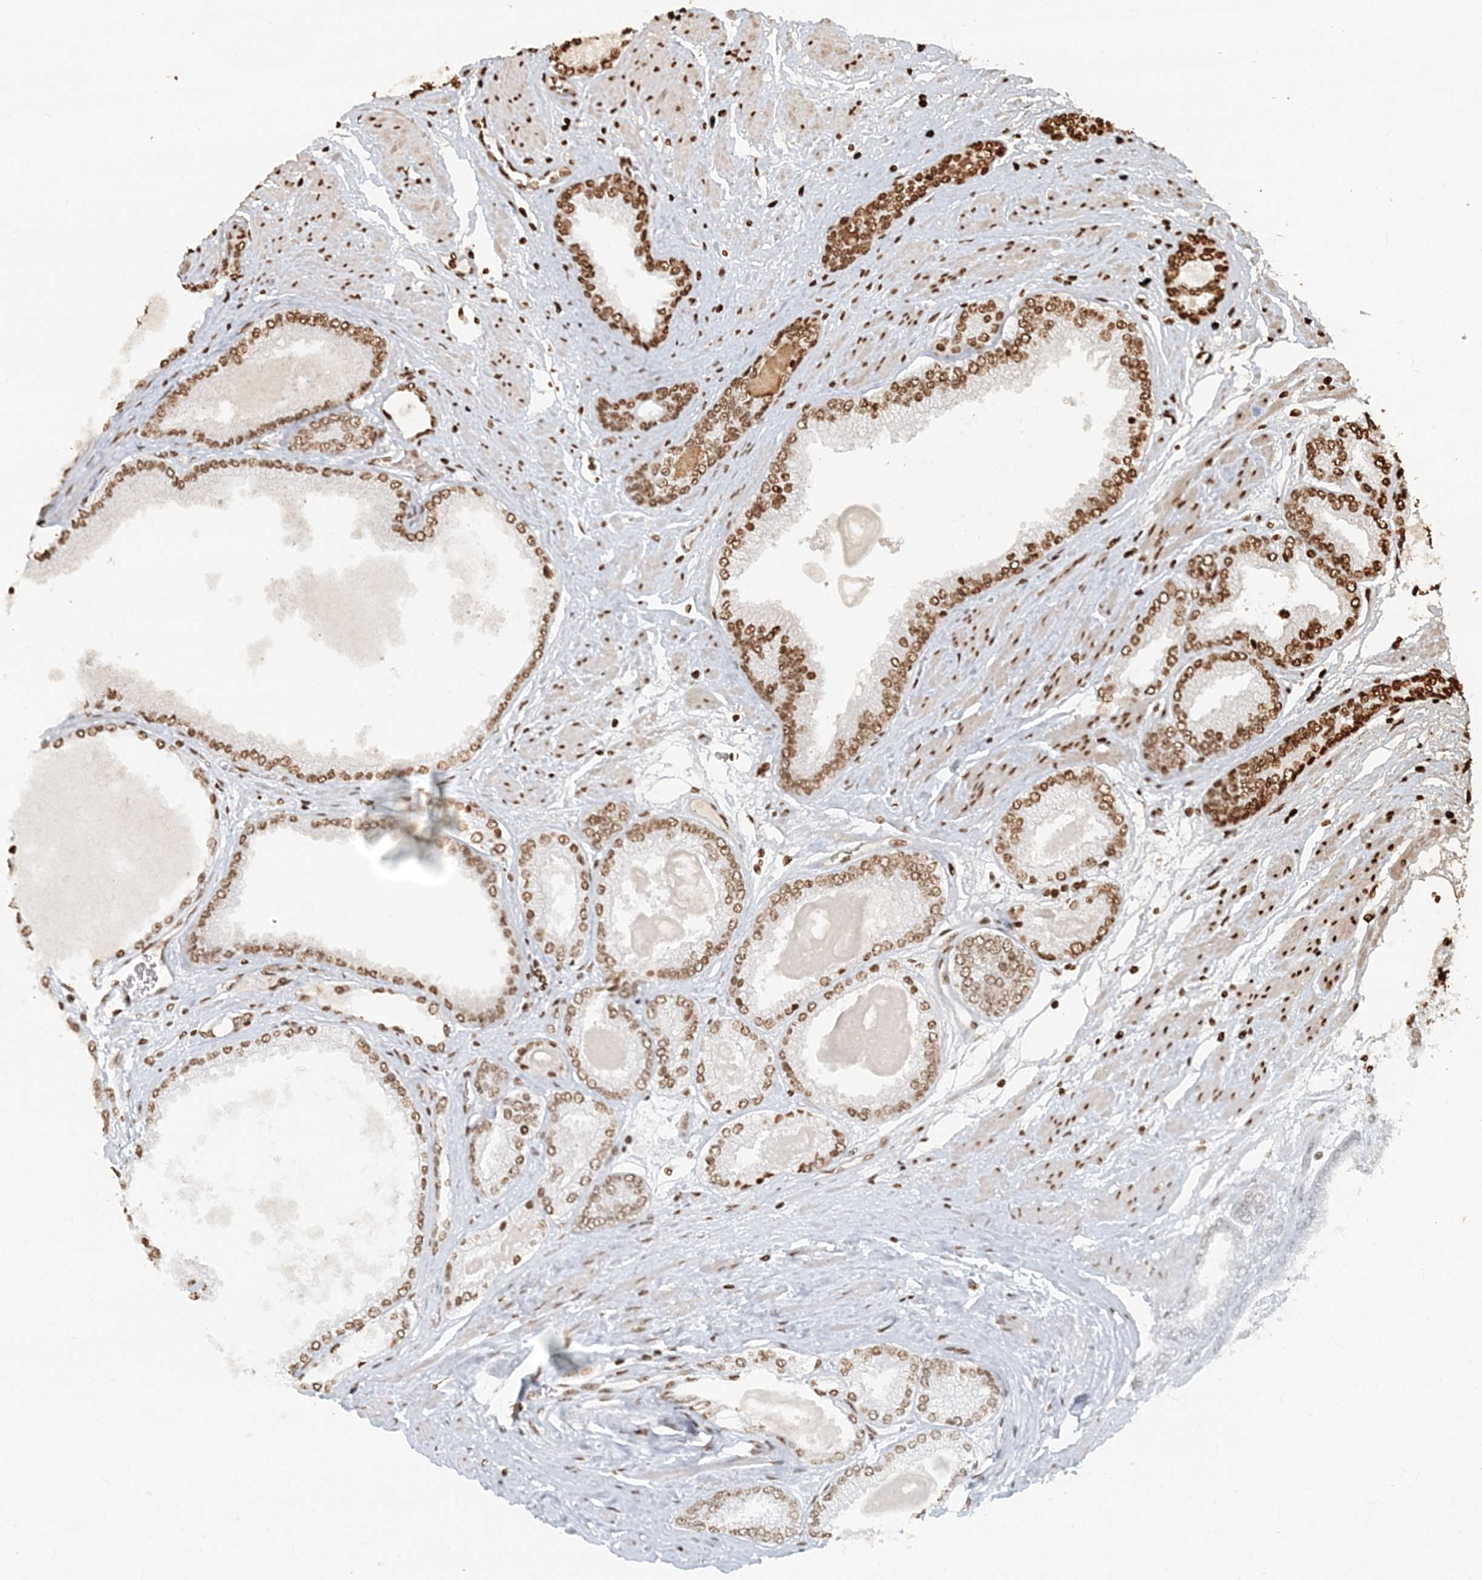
{"staining": {"intensity": "moderate", "quantity": ">75%", "location": "nuclear"}, "tissue": "prostate cancer", "cell_type": "Tumor cells", "image_type": "cancer", "snomed": [{"axis": "morphology", "description": "Adenocarcinoma, High grade"}, {"axis": "topography", "description": "Prostate"}], "caption": "Immunohistochemical staining of human prostate cancer shows medium levels of moderate nuclear protein positivity in about >75% of tumor cells.", "gene": "H3-3B", "patient": {"sex": "male", "age": 59}}